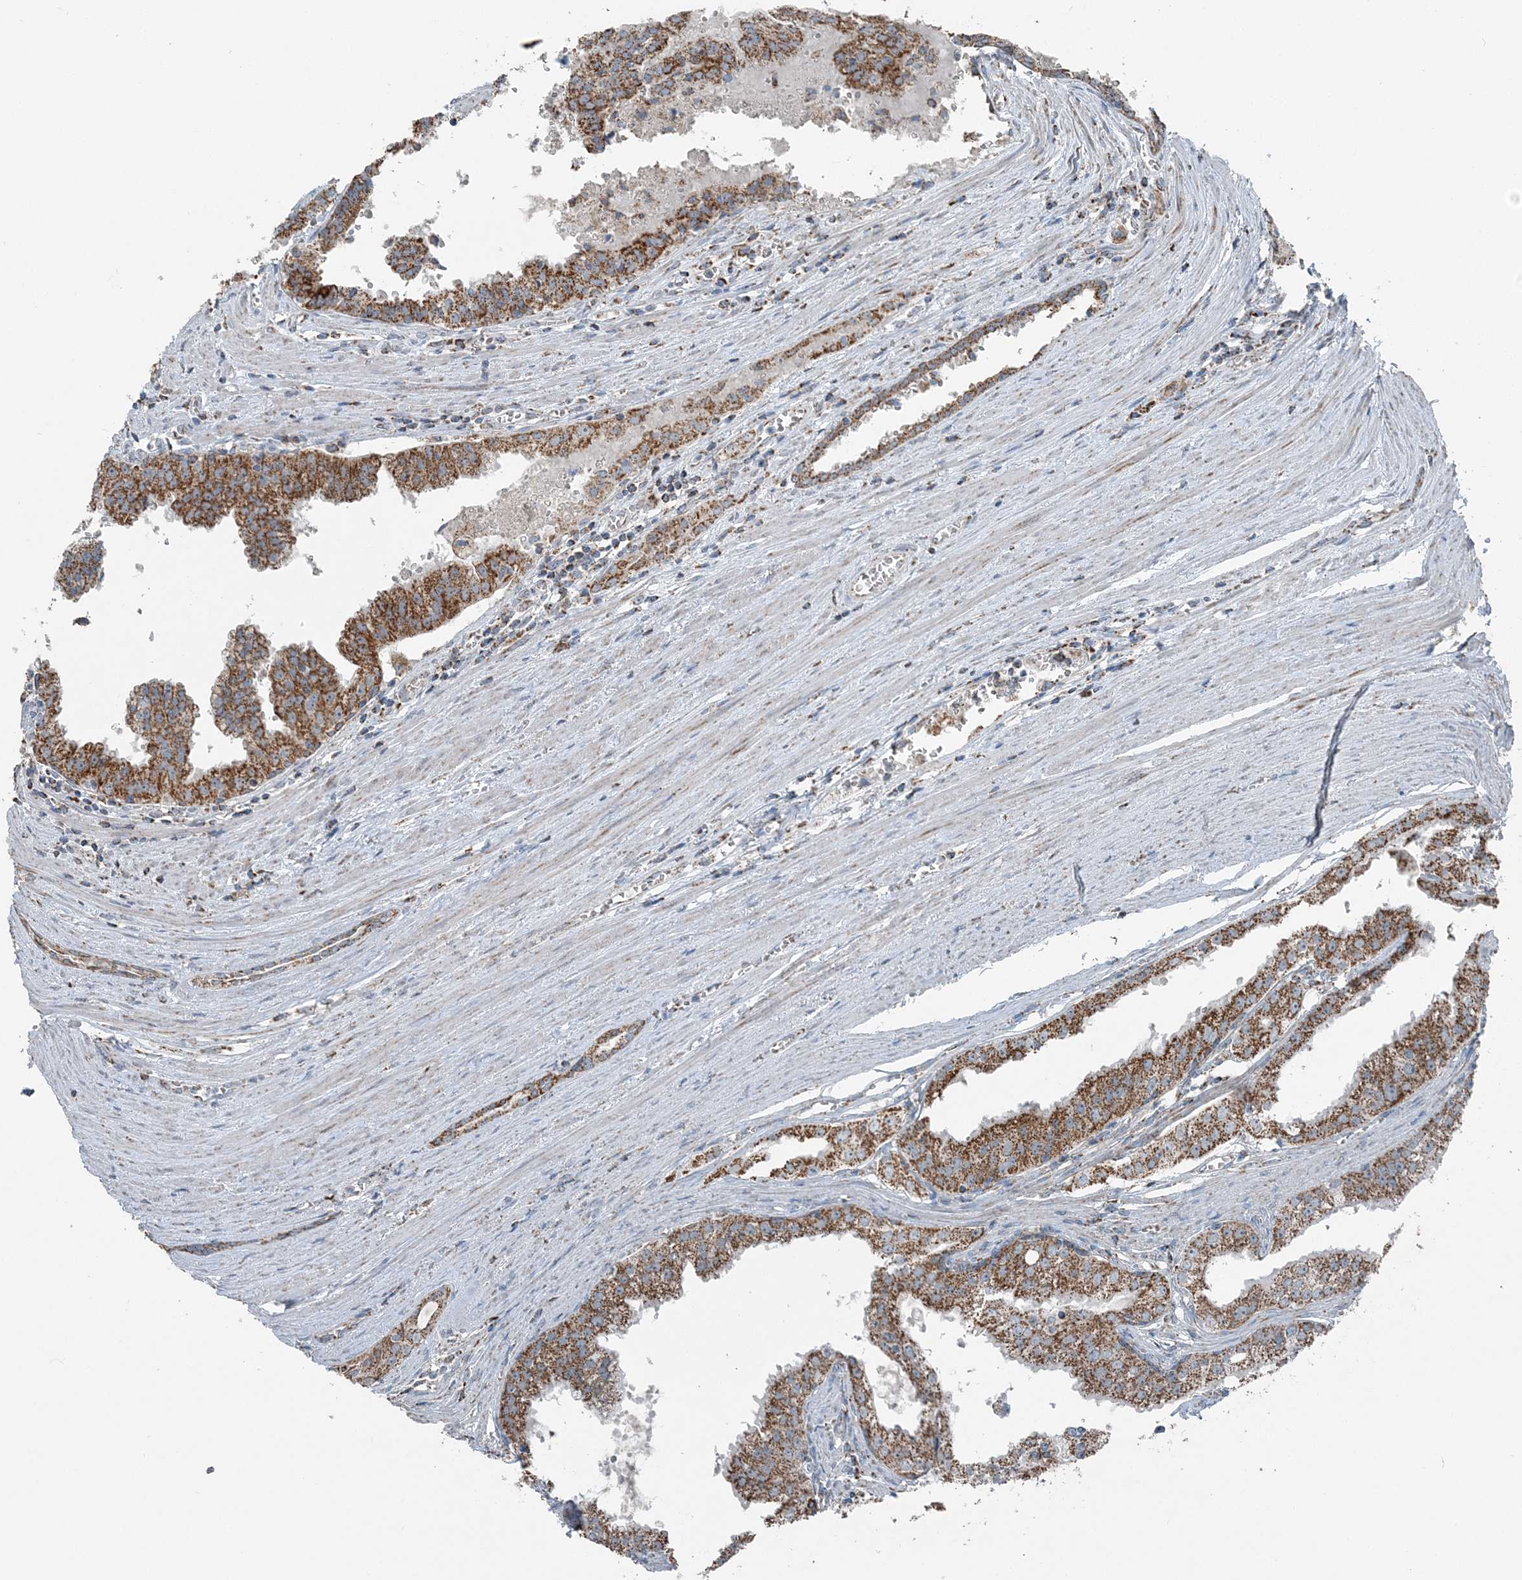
{"staining": {"intensity": "moderate", "quantity": ">75%", "location": "cytoplasmic/membranous"}, "tissue": "prostate cancer", "cell_type": "Tumor cells", "image_type": "cancer", "snomed": [{"axis": "morphology", "description": "Adenocarcinoma, High grade"}, {"axis": "topography", "description": "Prostate"}], "caption": "IHC micrograph of neoplastic tissue: prostate cancer stained using immunohistochemistry (IHC) exhibits medium levels of moderate protein expression localized specifically in the cytoplasmic/membranous of tumor cells, appearing as a cytoplasmic/membranous brown color.", "gene": "SUCLG1", "patient": {"sex": "male", "age": 68}}